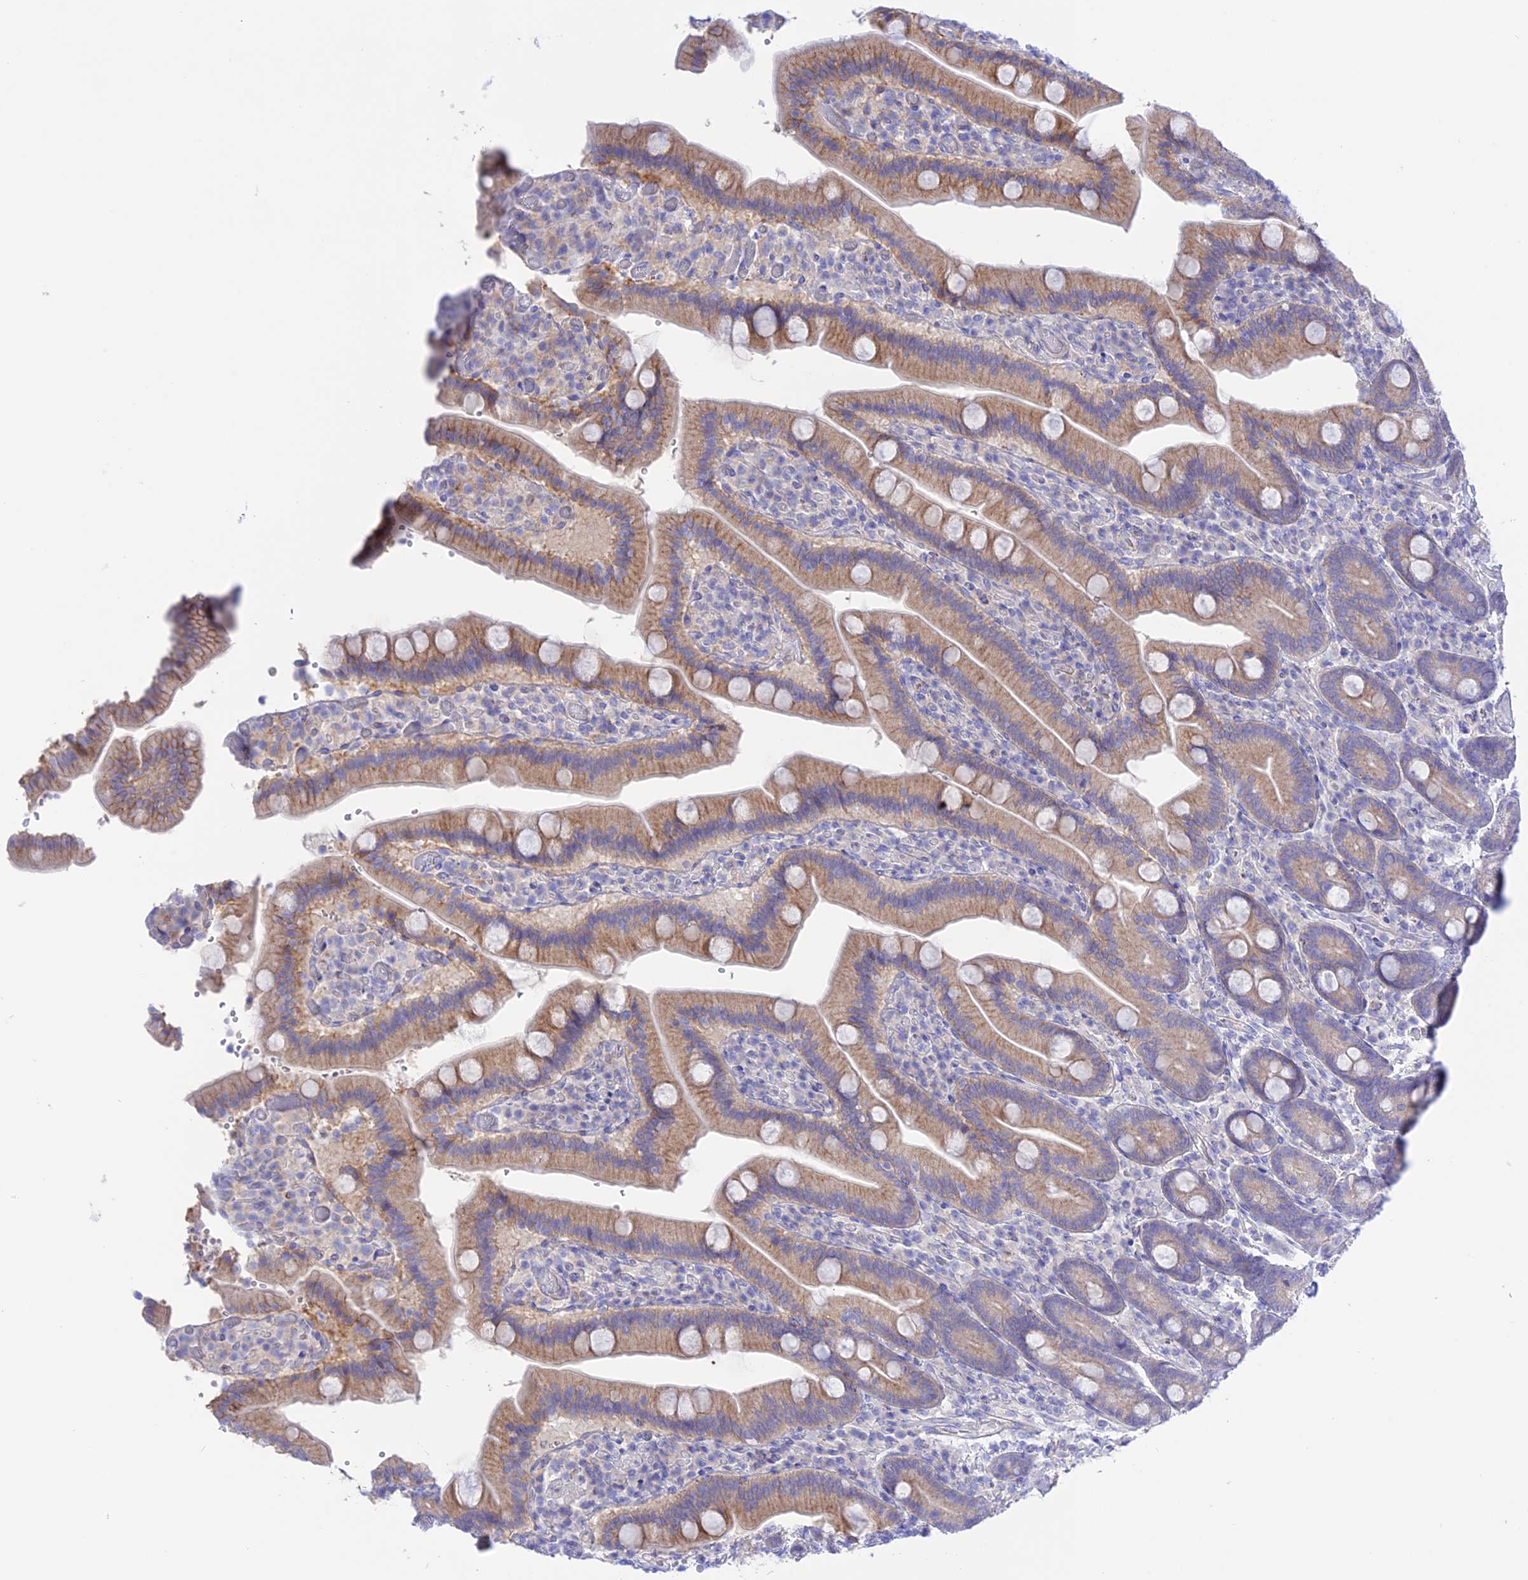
{"staining": {"intensity": "moderate", "quantity": ">75%", "location": "cytoplasmic/membranous"}, "tissue": "duodenum", "cell_type": "Glandular cells", "image_type": "normal", "snomed": [{"axis": "morphology", "description": "Normal tissue, NOS"}, {"axis": "topography", "description": "Duodenum"}], "caption": "Benign duodenum demonstrates moderate cytoplasmic/membranous staining in approximately >75% of glandular cells.", "gene": "CHSY3", "patient": {"sex": "female", "age": 62}}